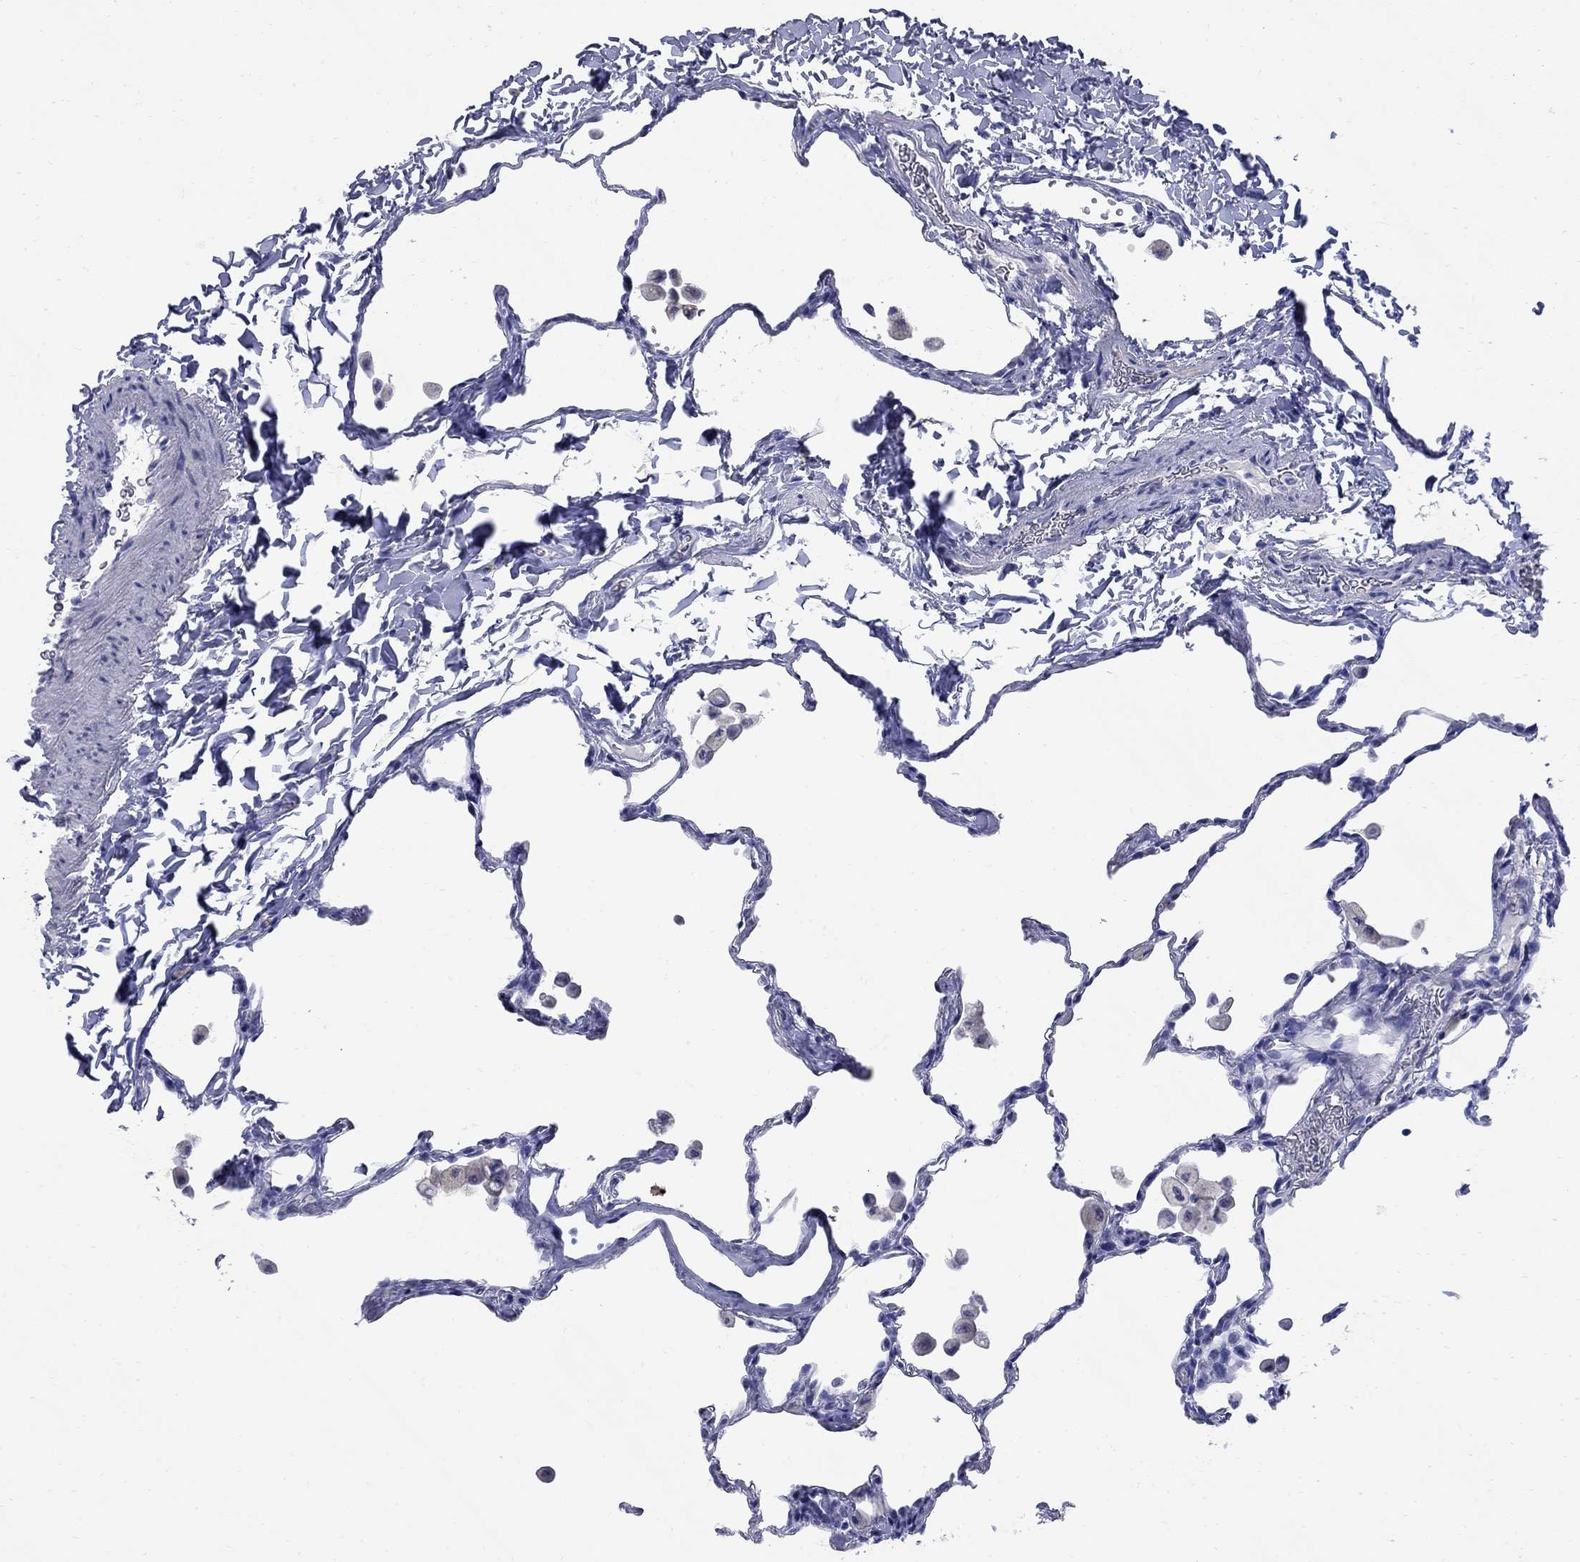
{"staining": {"intensity": "negative", "quantity": "none", "location": "none"}, "tissue": "lung", "cell_type": "Alveolar cells", "image_type": "normal", "snomed": [{"axis": "morphology", "description": "Normal tissue, NOS"}, {"axis": "topography", "description": "Lung"}], "caption": "DAB immunohistochemical staining of unremarkable lung reveals no significant expression in alveolar cells.", "gene": "TACC3", "patient": {"sex": "female", "age": 47}}